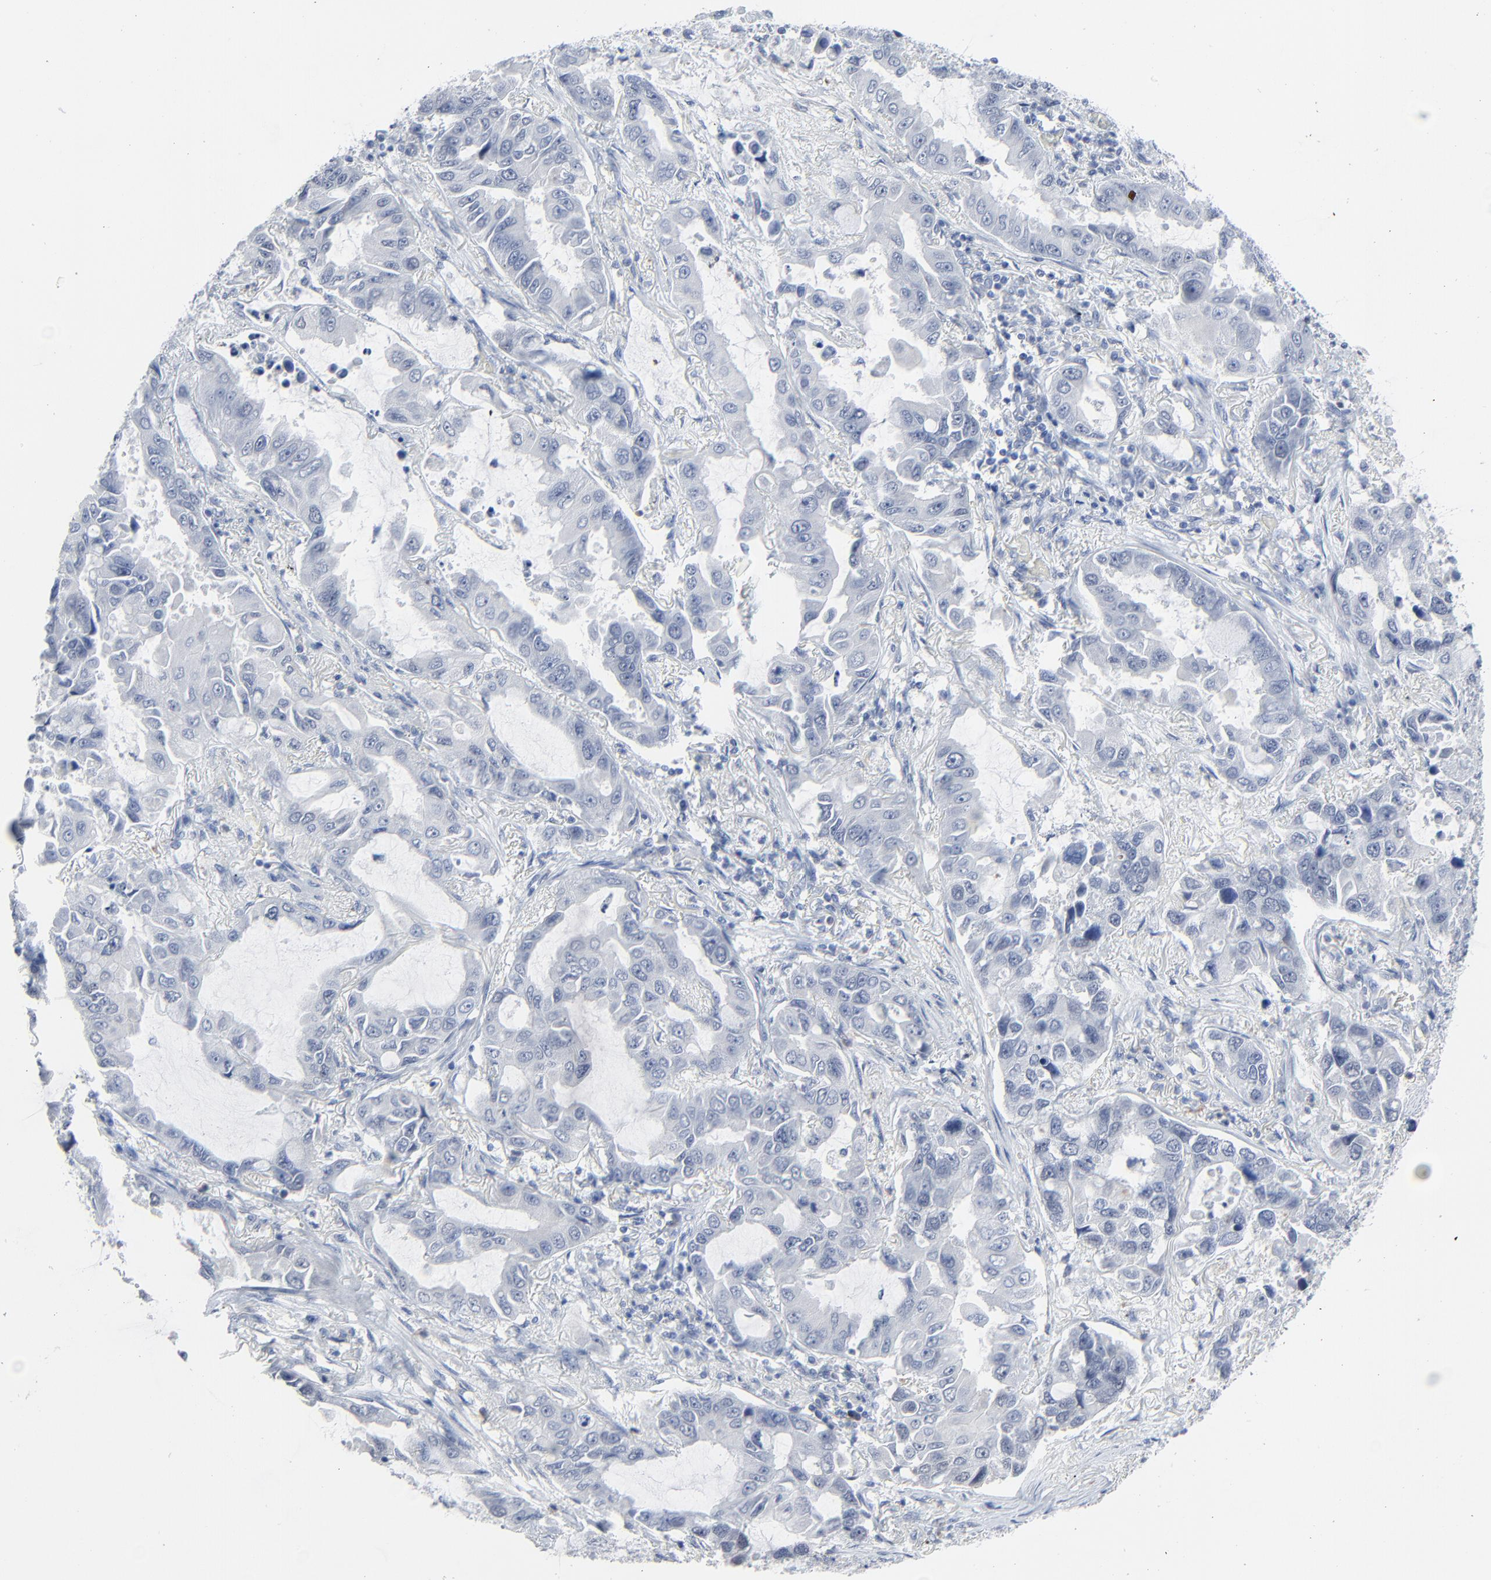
{"staining": {"intensity": "negative", "quantity": "none", "location": "none"}, "tissue": "lung cancer", "cell_type": "Tumor cells", "image_type": "cancer", "snomed": [{"axis": "morphology", "description": "Adenocarcinoma, NOS"}, {"axis": "topography", "description": "Lung"}], "caption": "An IHC micrograph of lung adenocarcinoma is shown. There is no staining in tumor cells of lung adenocarcinoma.", "gene": "BIRC3", "patient": {"sex": "male", "age": 64}}